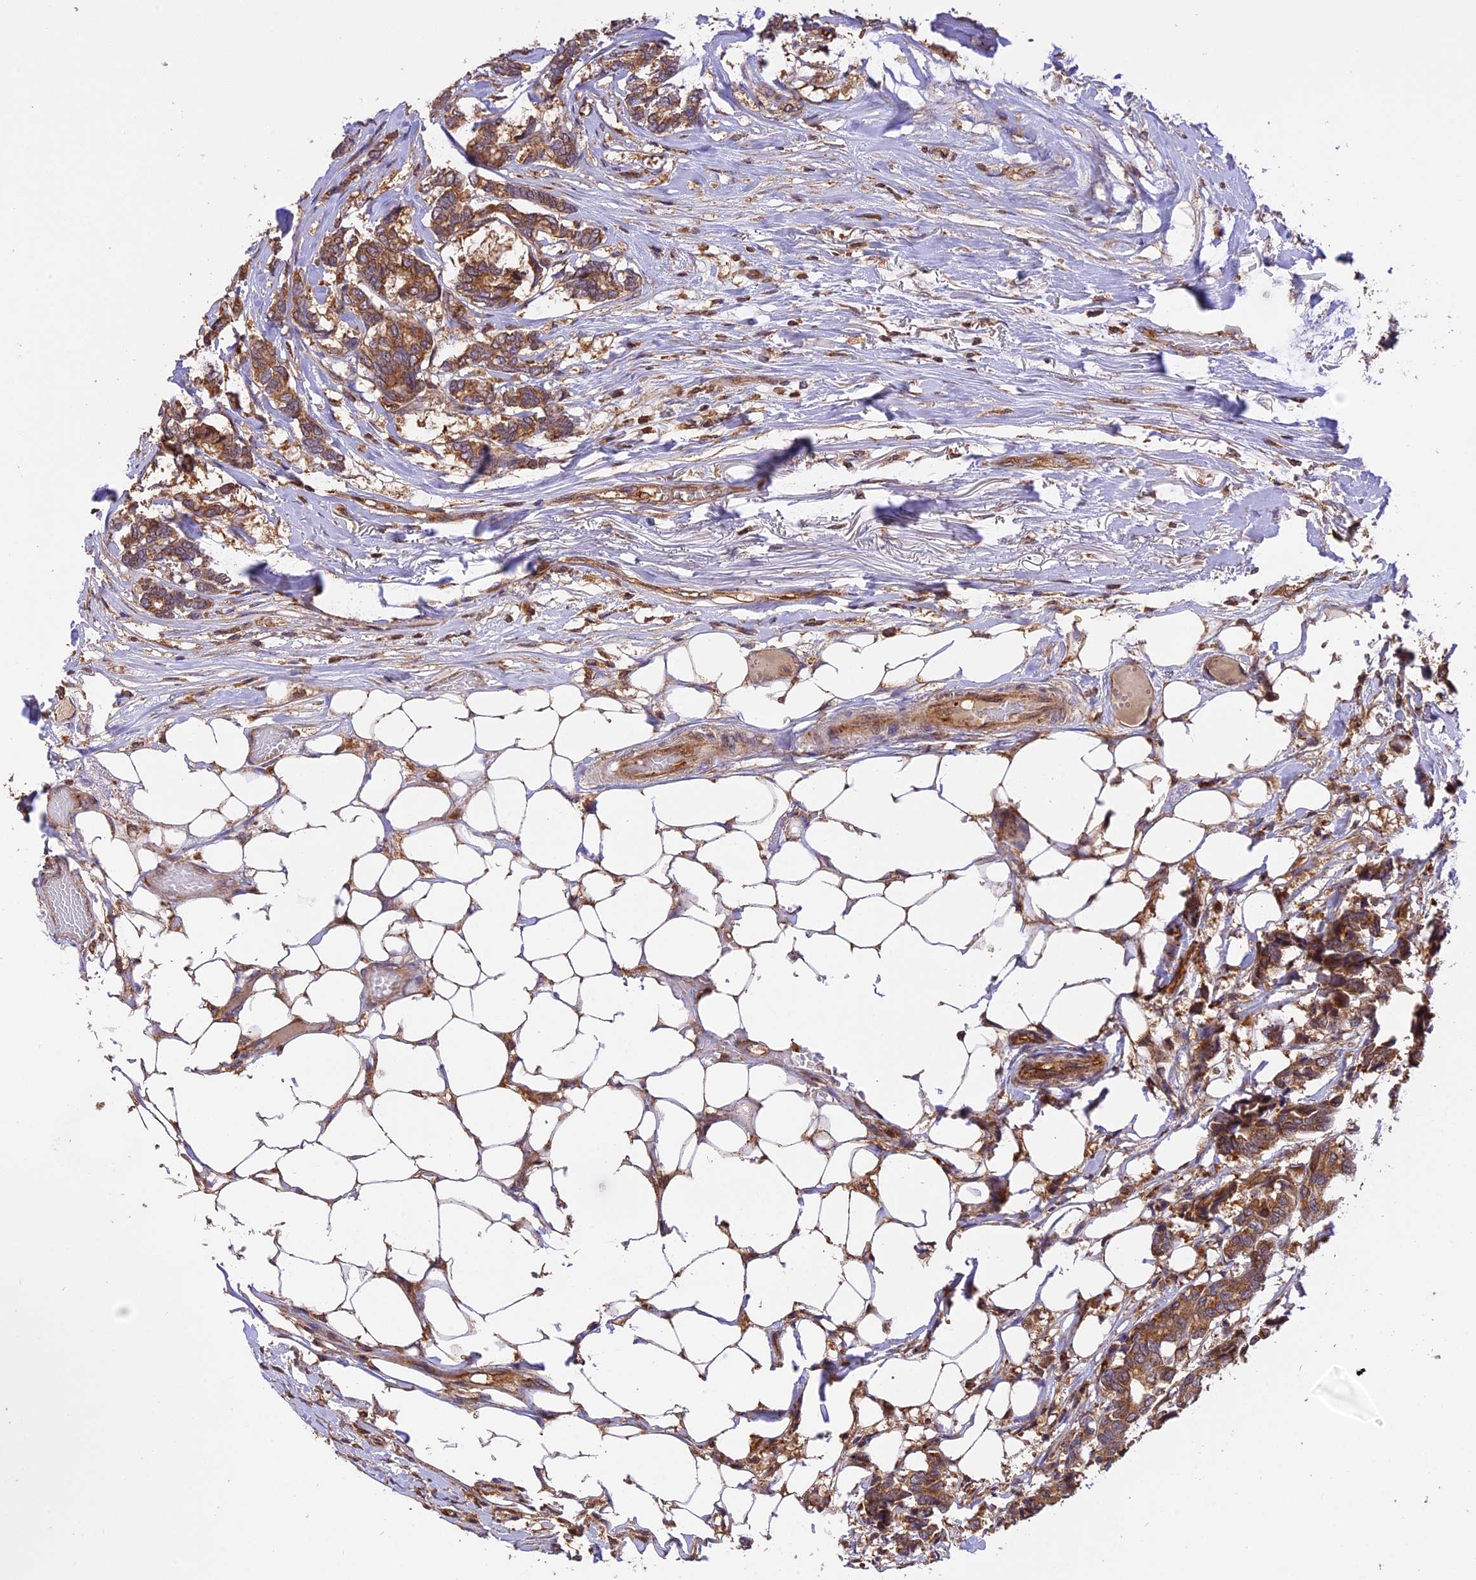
{"staining": {"intensity": "moderate", "quantity": ">75%", "location": "cytoplasmic/membranous"}, "tissue": "breast cancer", "cell_type": "Tumor cells", "image_type": "cancer", "snomed": [{"axis": "morphology", "description": "Duct carcinoma"}, {"axis": "topography", "description": "Breast"}], "caption": "A brown stain labels moderate cytoplasmic/membranous expression of a protein in human breast intraductal carcinoma tumor cells.", "gene": "PEX3", "patient": {"sex": "female", "age": 87}}